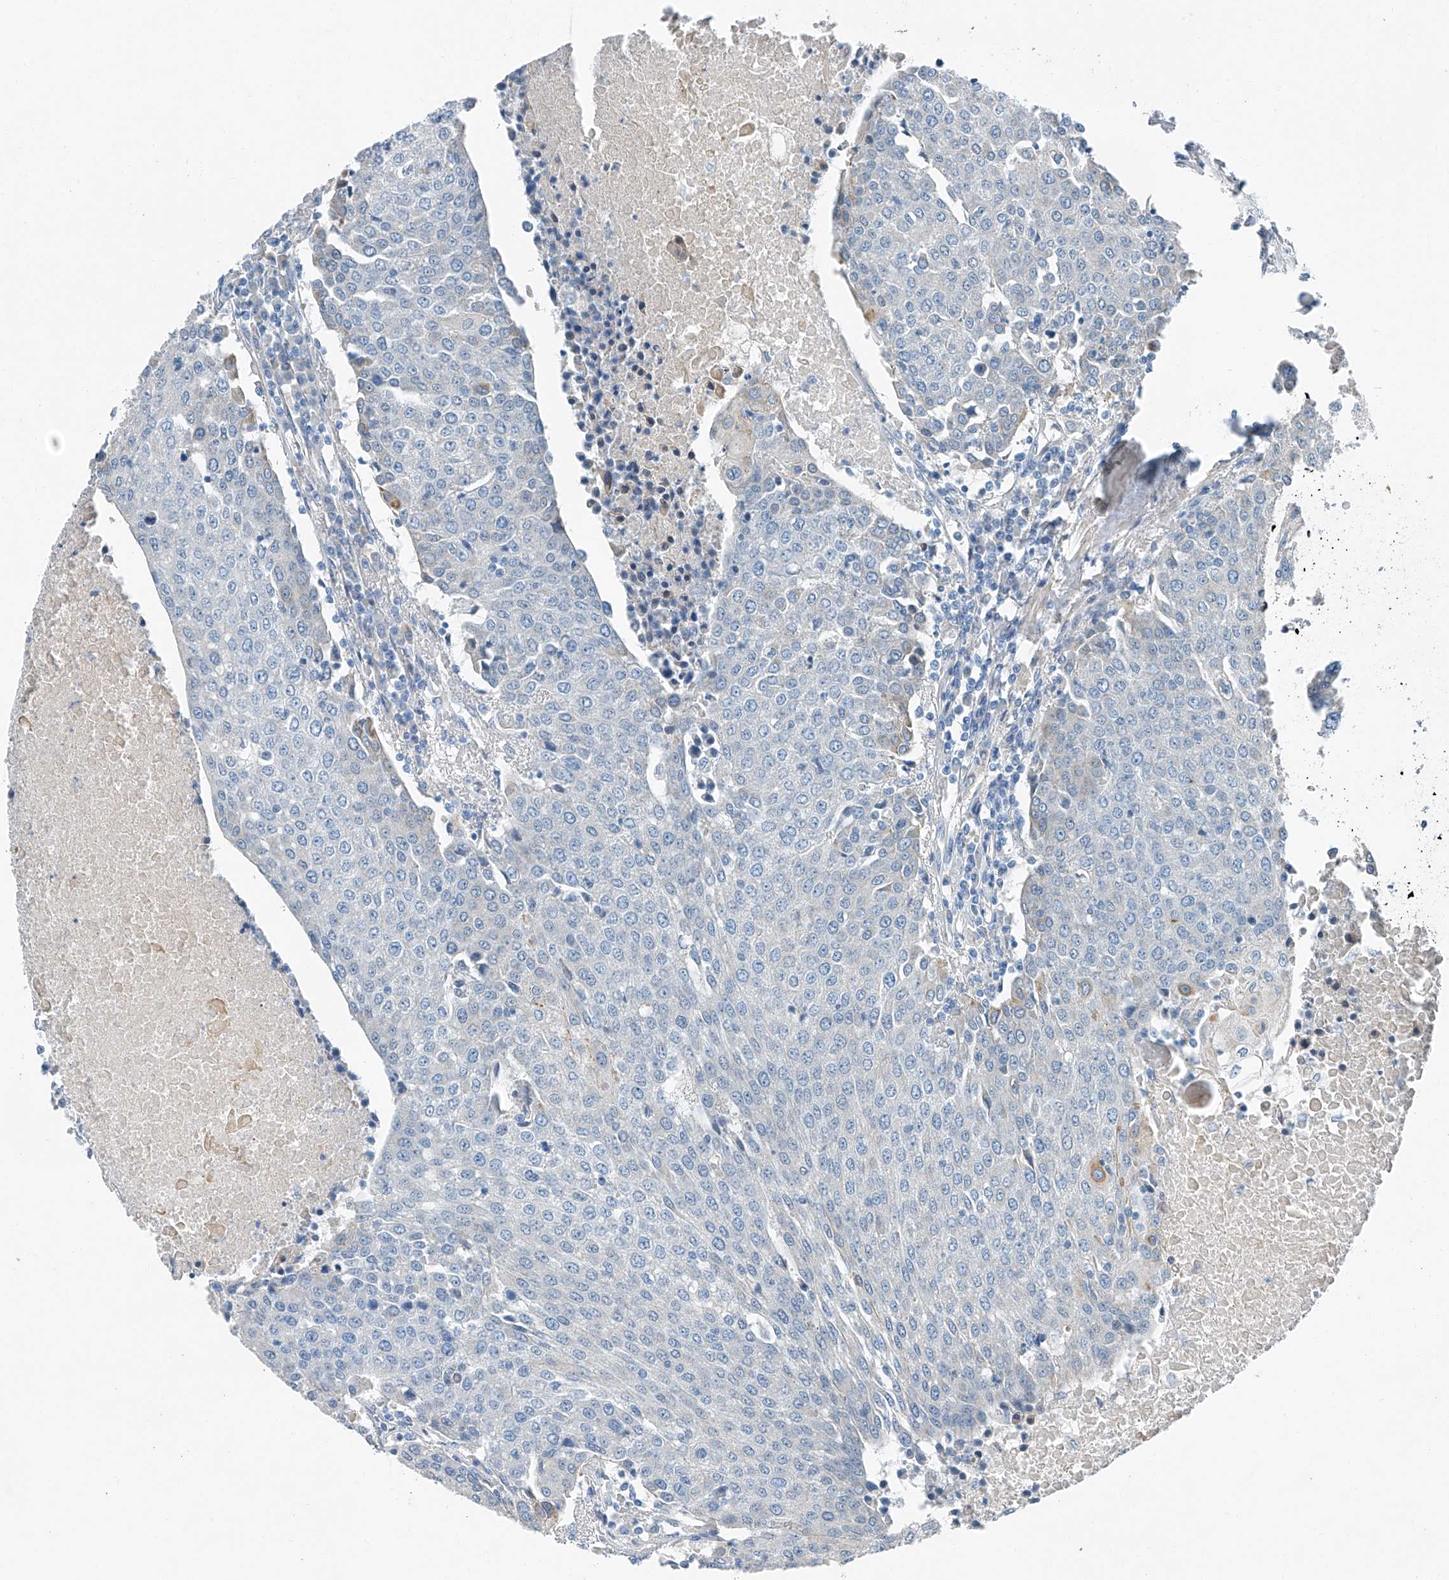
{"staining": {"intensity": "negative", "quantity": "none", "location": "none"}, "tissue": "urothelial cancer", "cell_type": "Tumor cells", "image_type": "cancer", "snomed": [{"axis": "morphology", "description": "Urothelial carcinoma, High grade"}, {"axis": "topography", "description": "Urinary bladder"}], "caption": "DAB immunohistochemical staining of human urothelial cancer exhibits no significant positivity in tumor cells.", "gene": "MDGA1", "patient": {"sex": "female", "age": 85}}